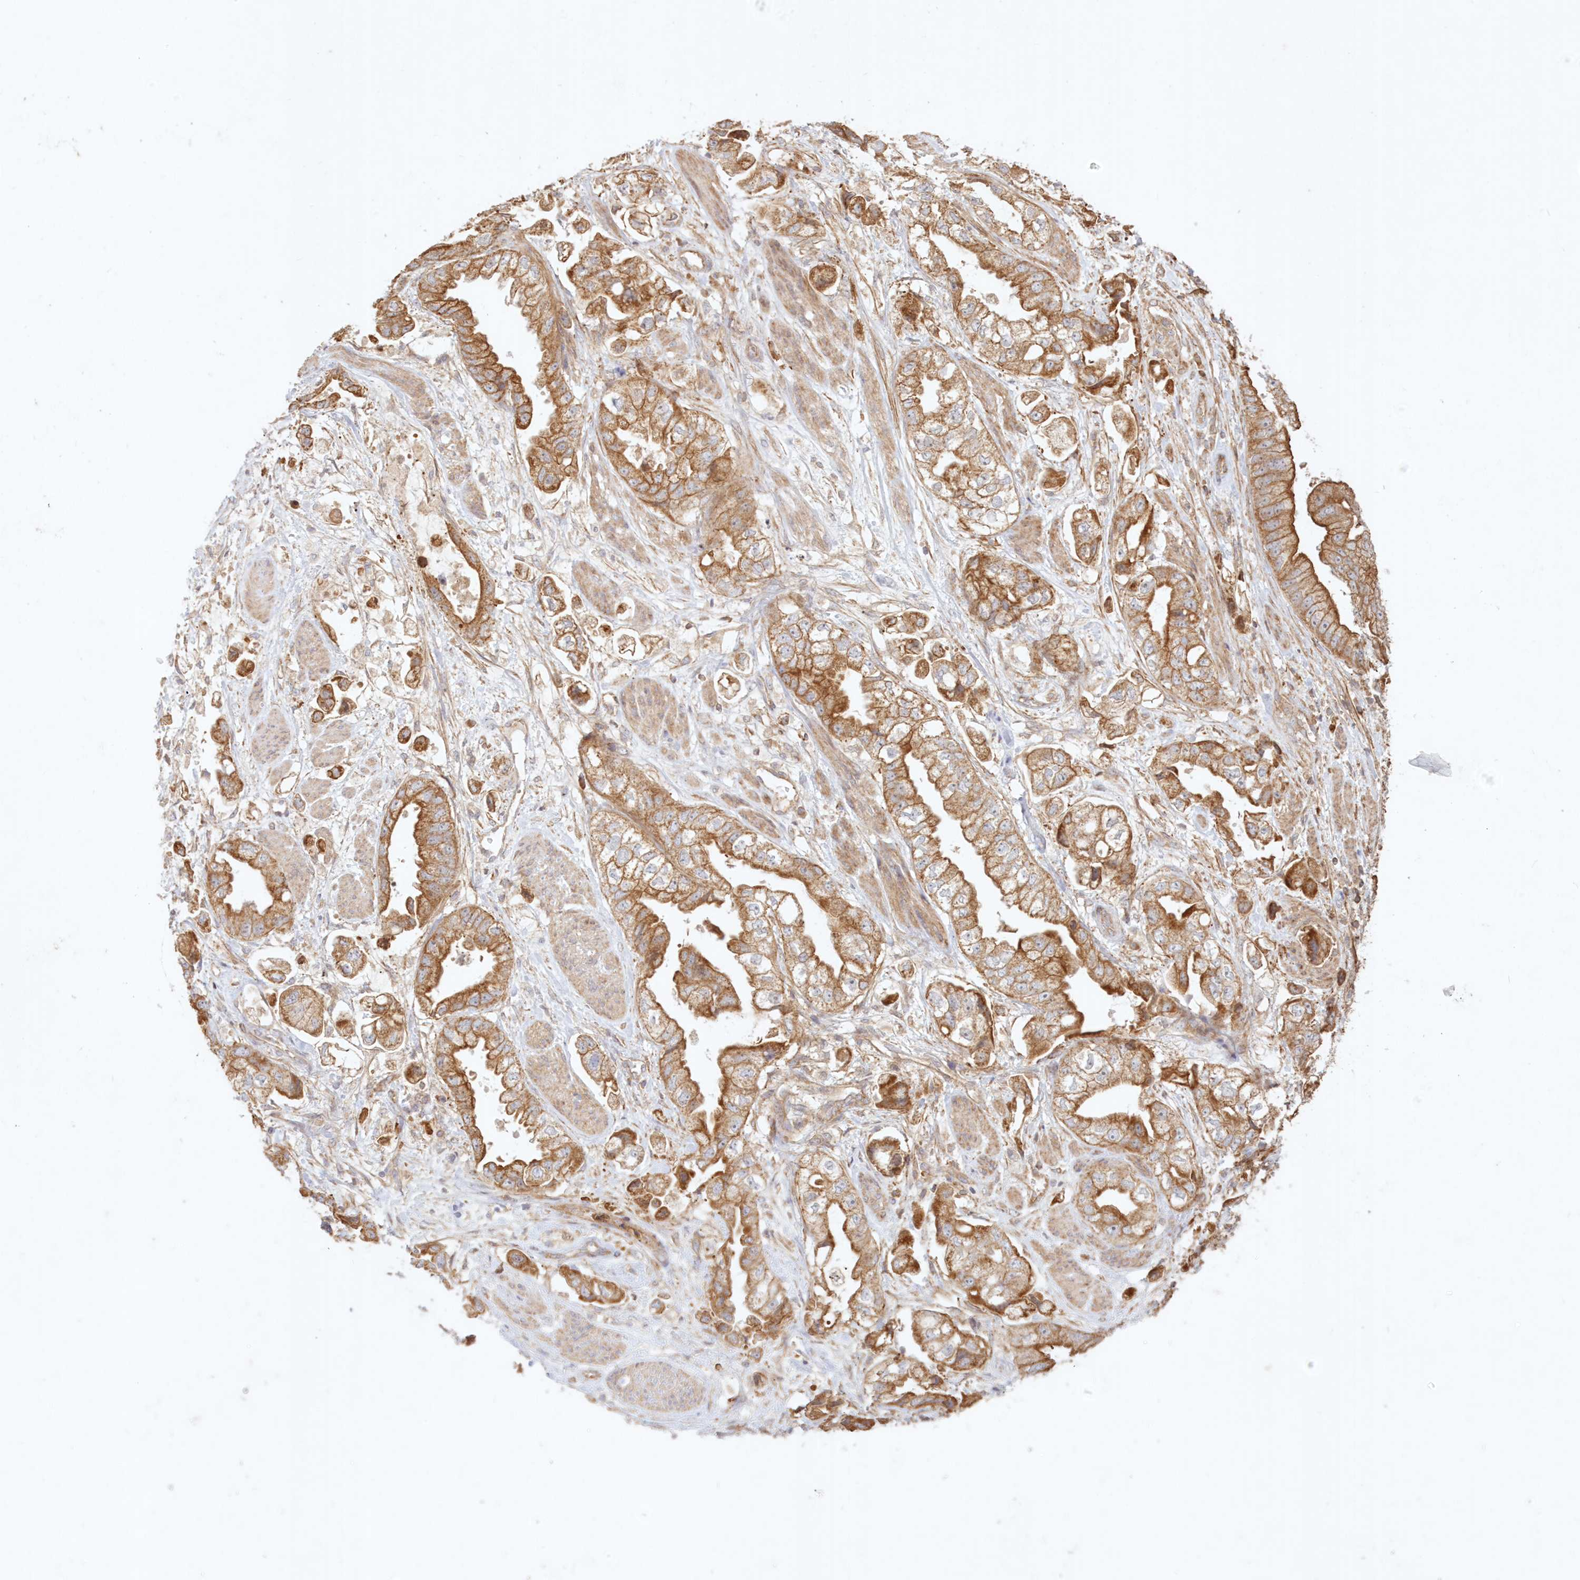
{"staining": {"intensity": "strong", "quantity": ">75%", "location": "cytoplasmic/membranous"}, "tissue": "stomach cancer", "cell_type": "Tumor cells", "image_type": "cancer", "snomed": [{"axis": "morphology", "description": "Adenocarcinoma, NOS"}, {"axis": "topography", "description": "Stomach"}], "caption": "Immunohistochemistry (IHC) (DAB (3,3'-diaminobenzidine)) staining of stomach adenocarcinoma shows strong cytoplasmic/membranous protein expression in about >75% of tumor cells. (DAB (3,3'-diaminobenzidine) = brown stain, brightfield microscopy at high magnification).", "gene": "KIAA0232", "patient": {"sex": "male", "age": 62}}